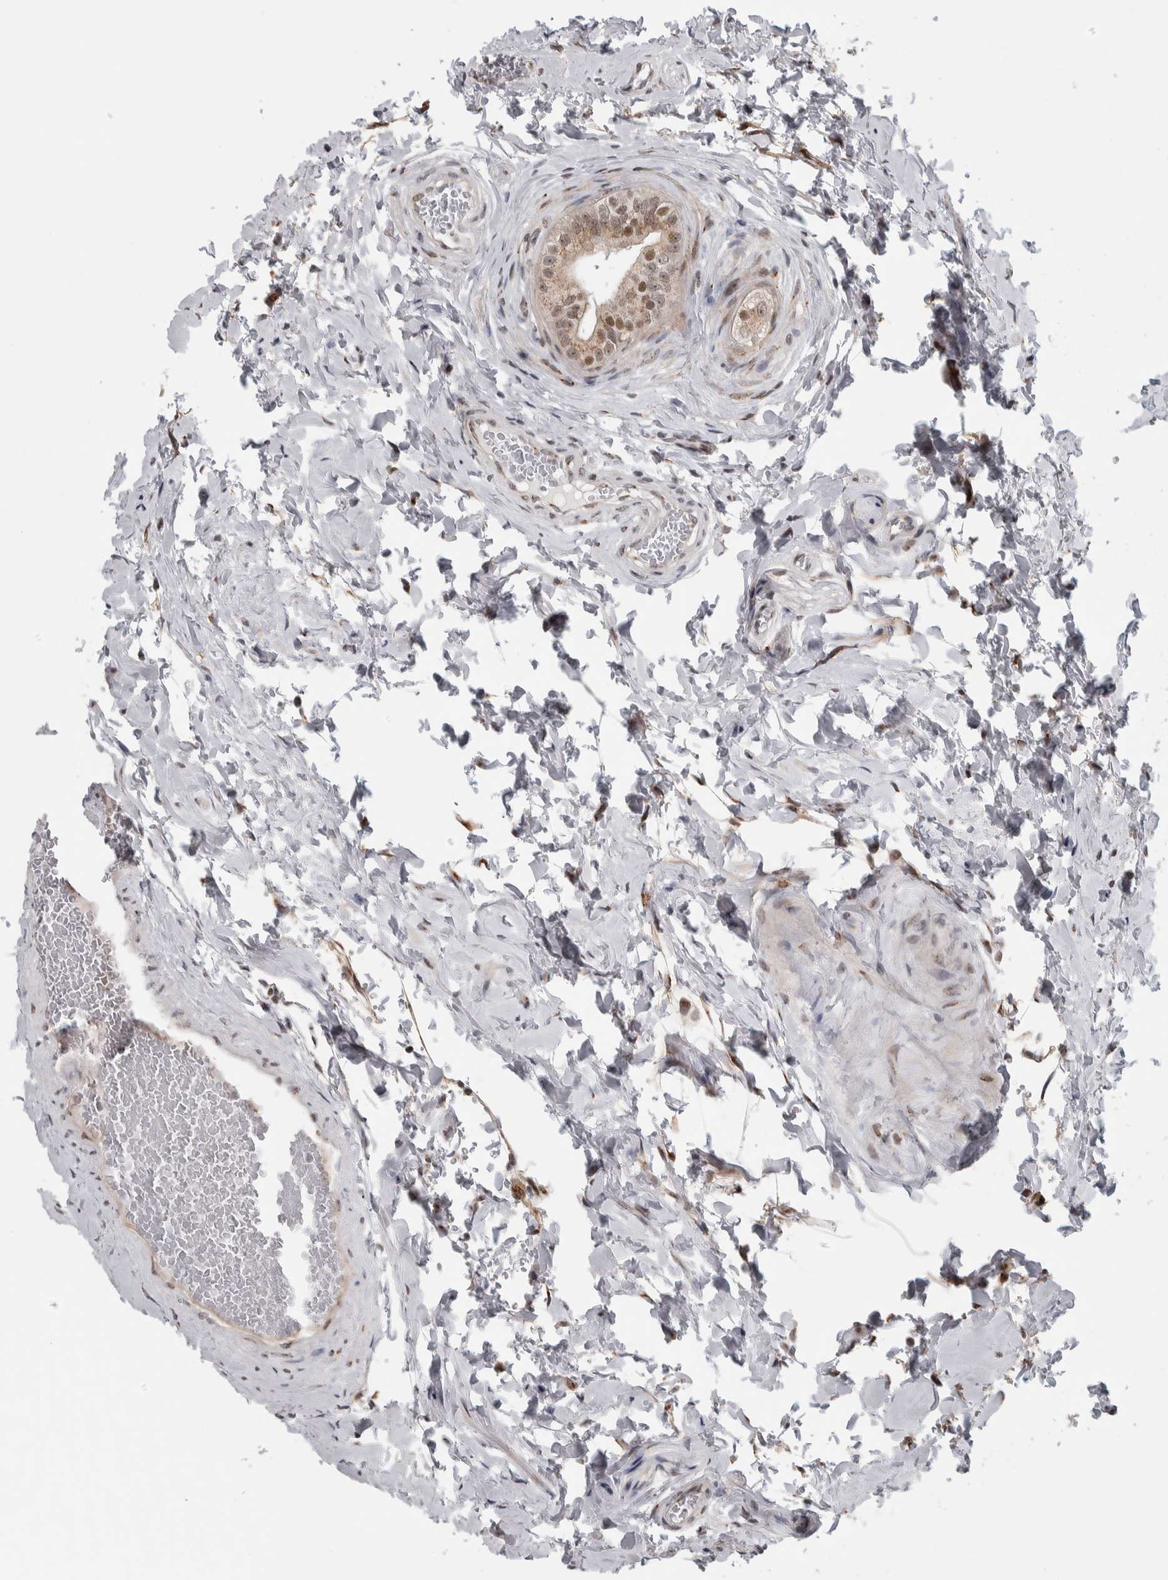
{"staining": {"intensity": "moderate", "quantity": ">75%", "location": "cytoplasmic/membranous,nuclear"}, "tissue": "epididymis", "cell_type": "Glandular cells", "image_type": "normal", "snomed": [{"axis": "morphology", "description": "Normal tissue, NOS"}, {"axis": "topography", "description": "Testis"}, {"axis": "topography", "description": "Epididymis"}], "caption": "The photomicrograph reveals staining of normal epididymis, revealing moderate cytoplasmic/membranous,nuclear protein expression (brown color) within glandular cells. Ihc stains the protein of interest in brown and the nuclei are stained blue.", "gene": "ZMYND8", "patient": {"sex": "male", "age": 36}}